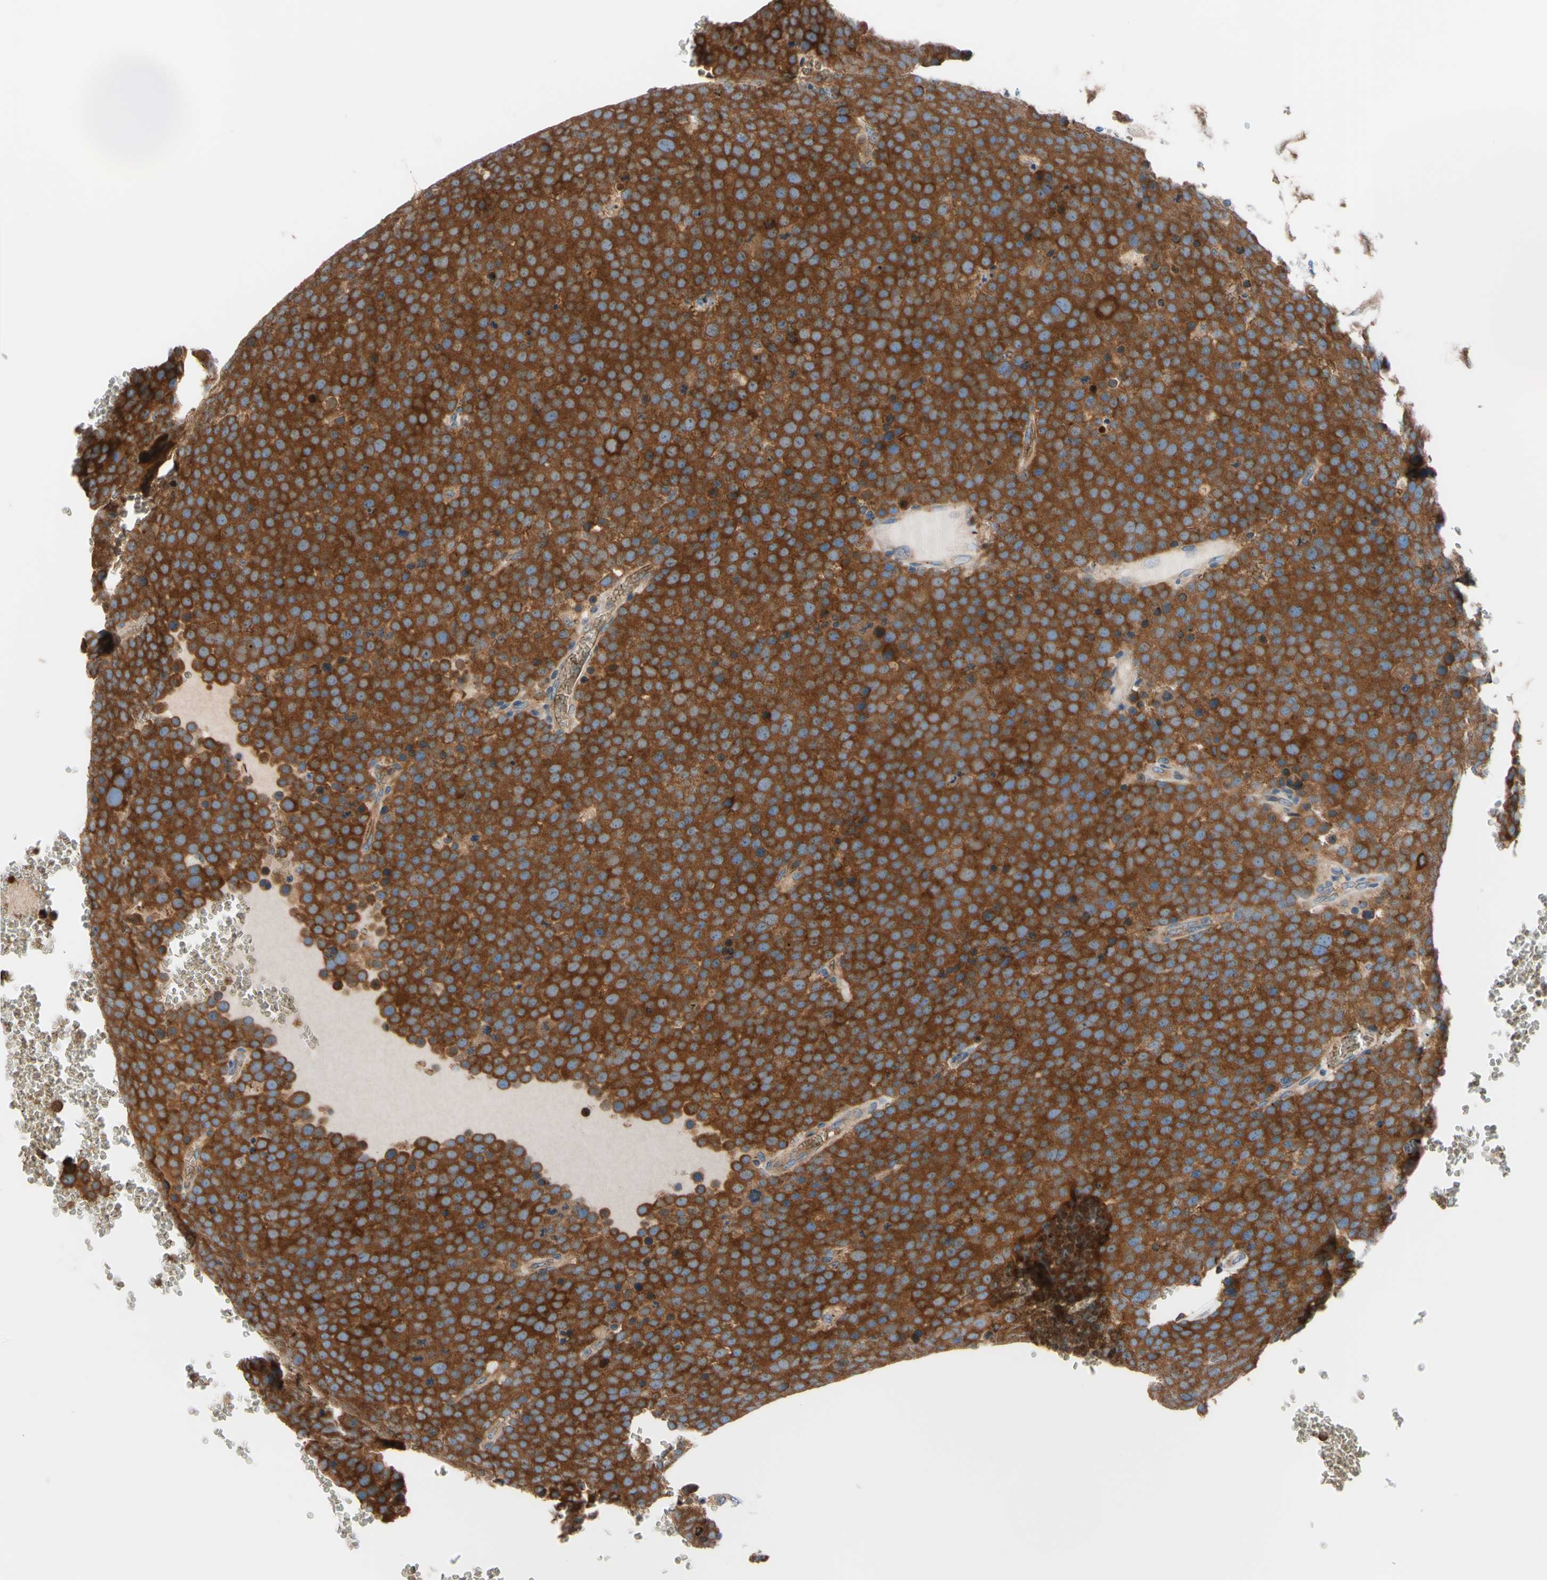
{"staining": {"intensity": "strong", "quantity": ">75%", "location": "cytoplasmic/membranous"}, "tissue": "testis cancer", "cell_type": "Tumor cells", "image_type": "cancer", "snomed": [{"axis": "morphology", "description": "Seminoma, NOS"}, {"axis": "topography", "description": "Testis"}], "caption": "Testis cancer (seminoma) tissue demonstrates strong cytoplasmic/membranous staining in about >75% of tumor cells Ihc stains the protein of interest in brown and the nuclei are stained blue.", "gene": "USP9X", "patient": {"sex": "male", "age": 71}}